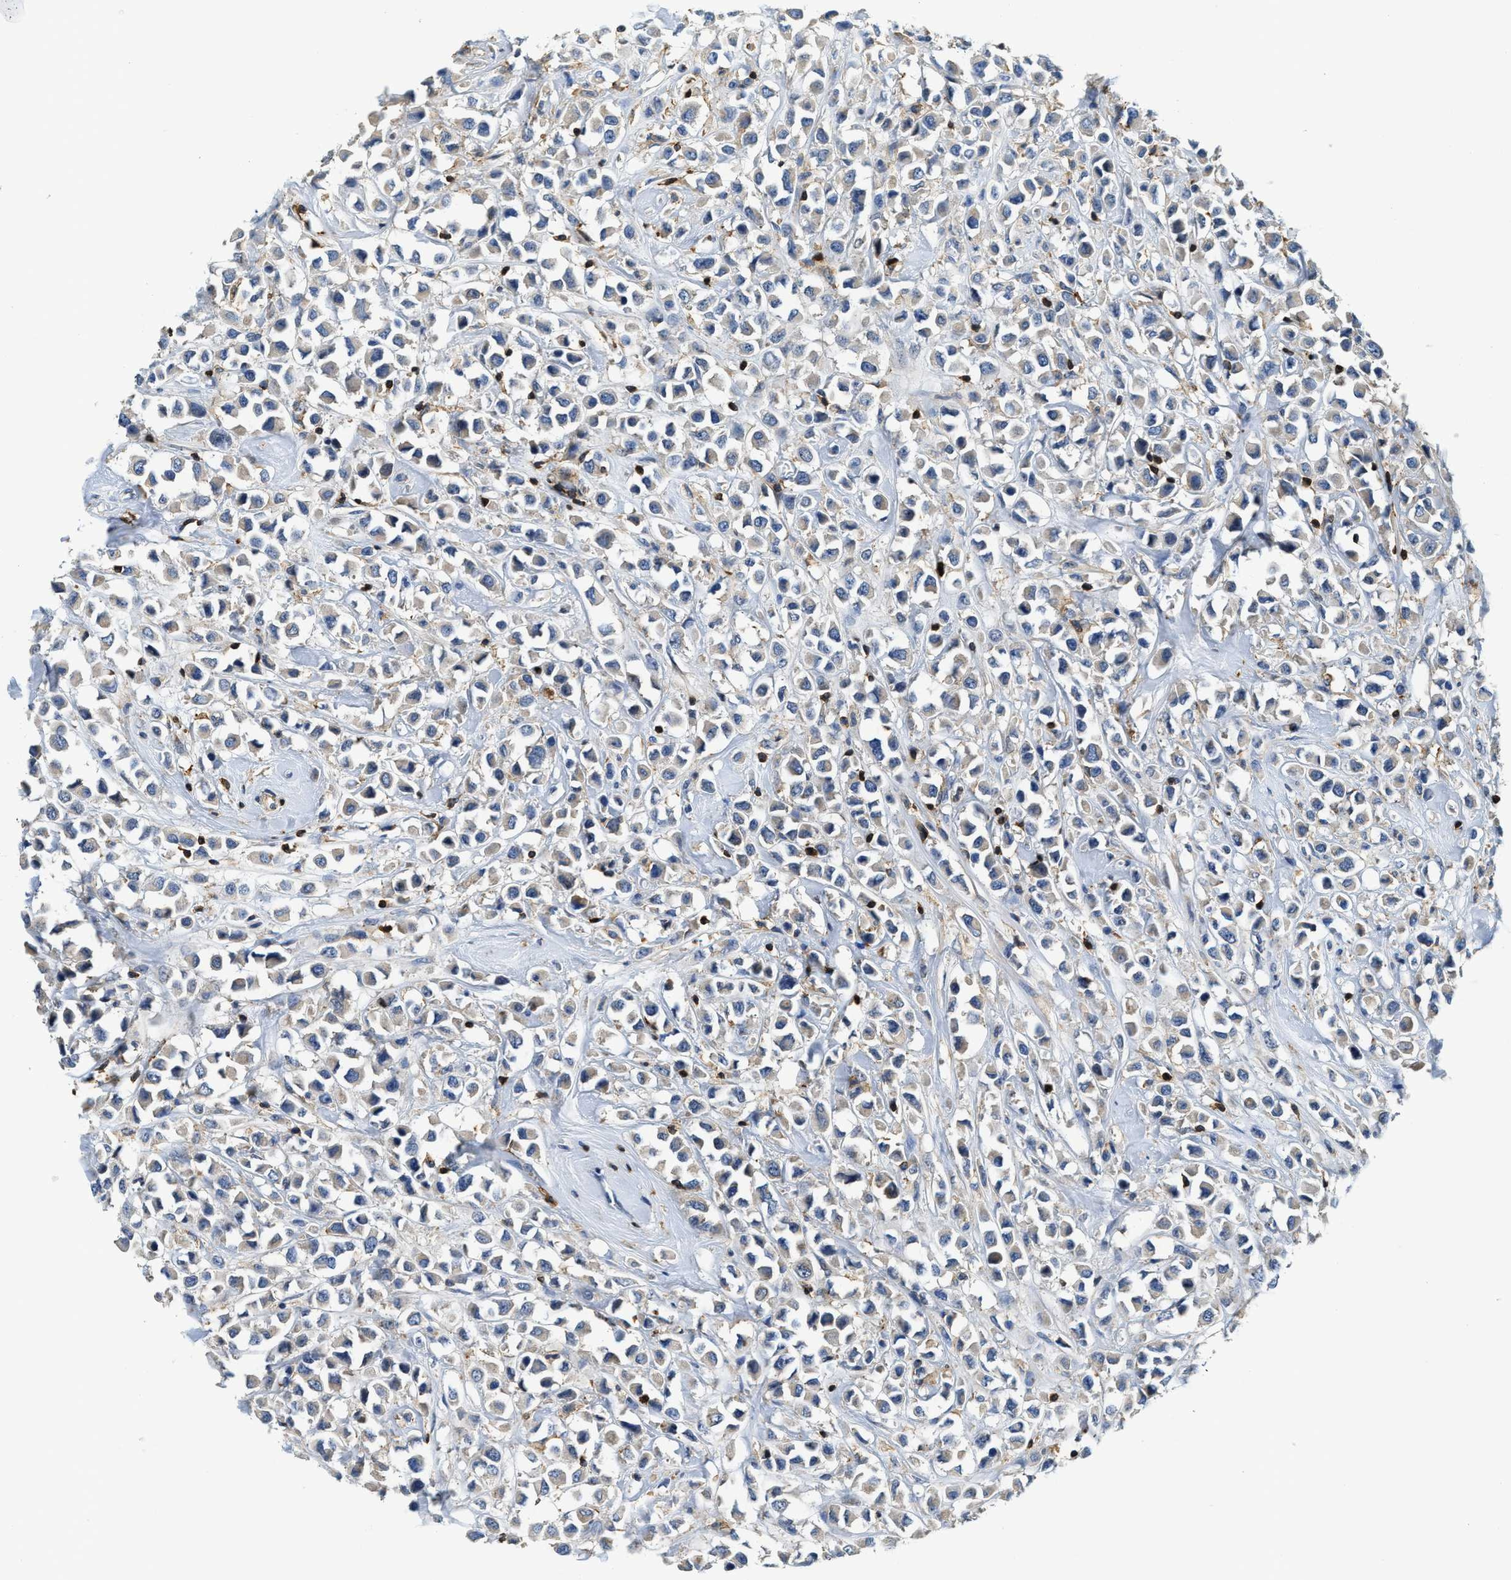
{"staining": {"intensity": "negative", "quantity": "none", "location": "none"}, "tissue": "breast cancer", "cell_type": "Tumor cells", "image_type": "cancer", "snomed": [{"axis": "morphology", "description": "Duct carcinoma"}, {"axis": "topography", "description": "Breast"}], "caption": "Immunohistochemistry image of neoplastic tissue: human breast cancer stained with DAB shows no significant protein staining in tumor cells.", "gene": "MYO1G", "patient": {"sex": "female", "age": 61}}